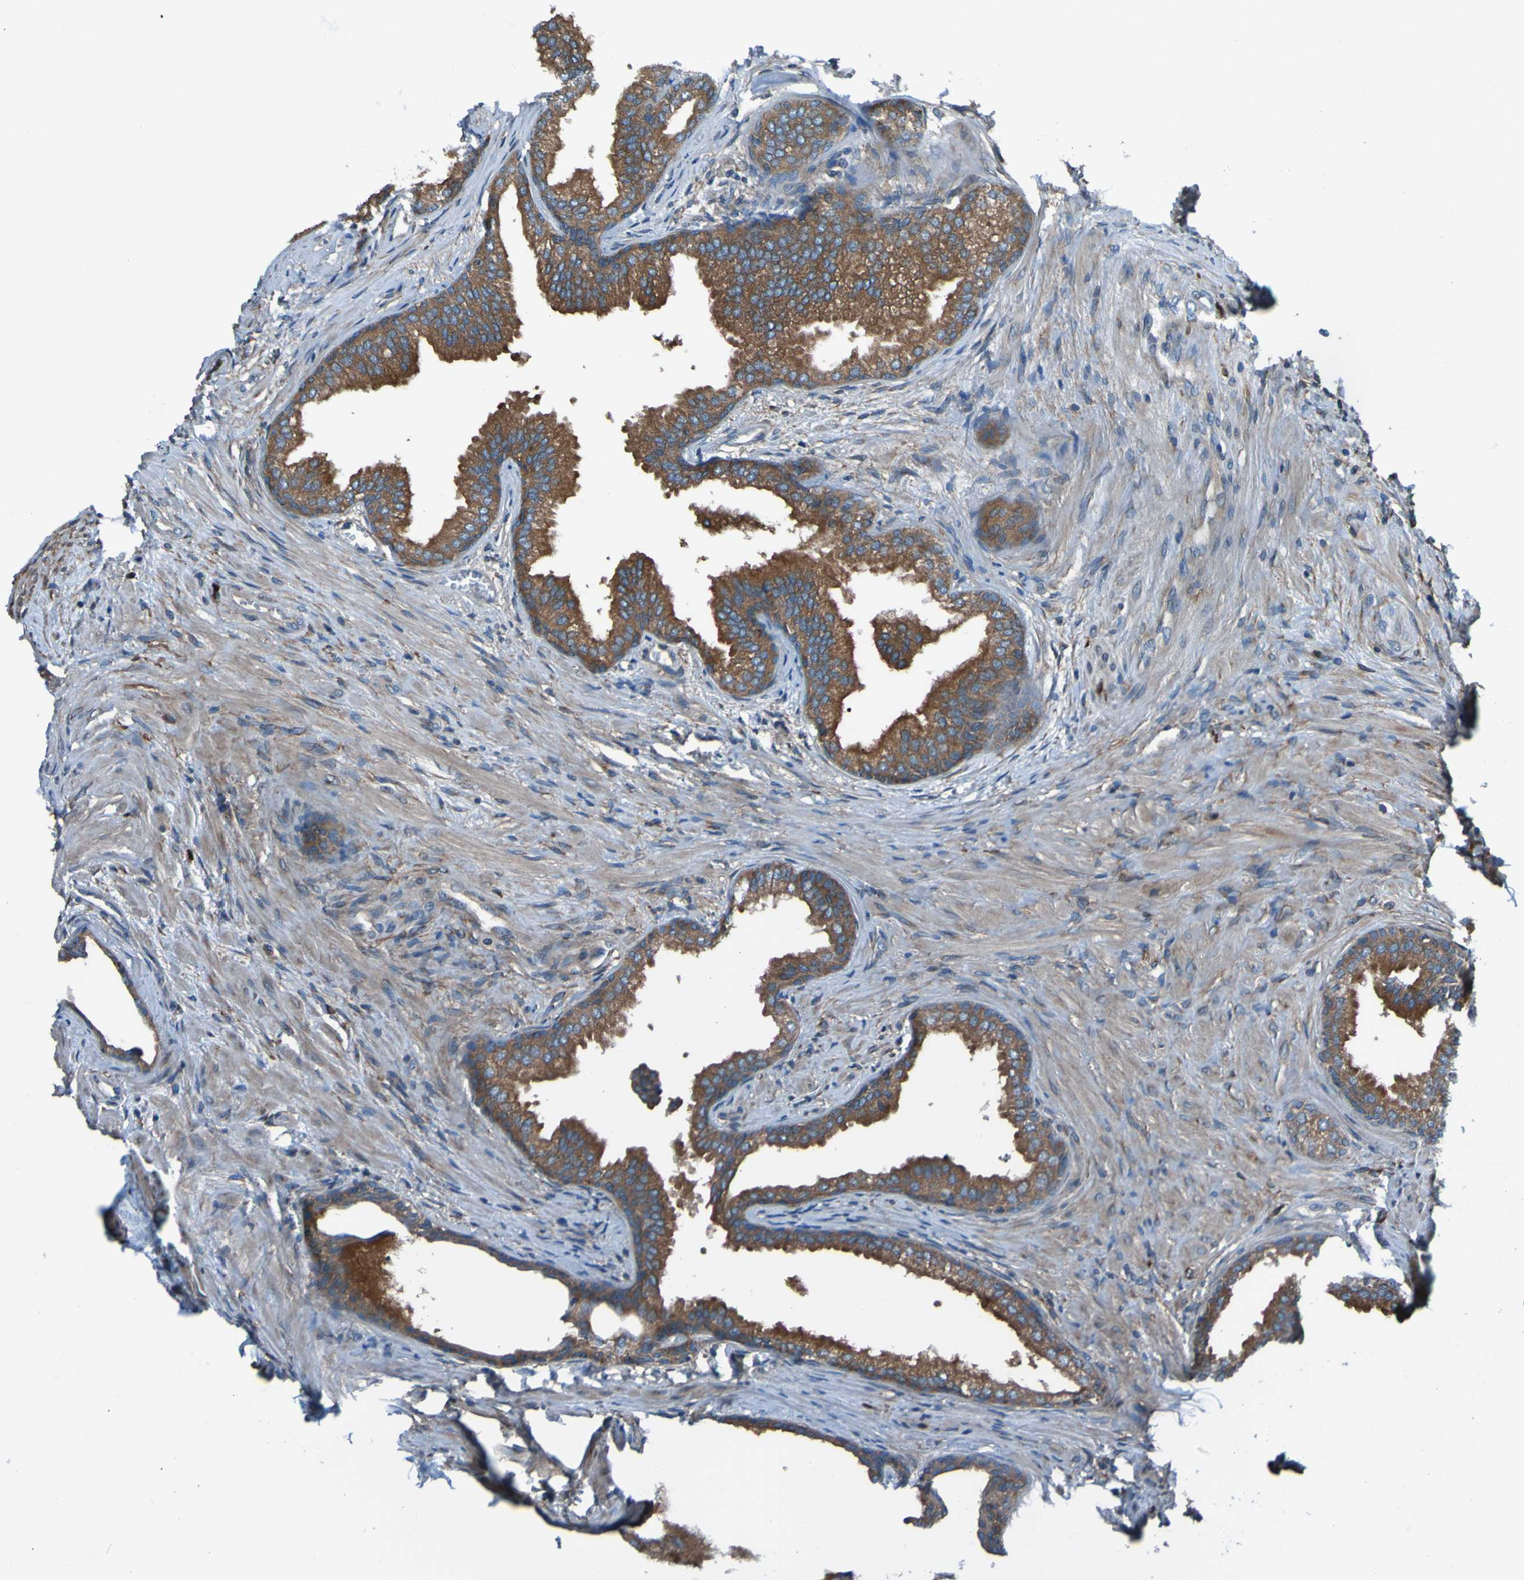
{"staining": {"intensity": "moderate", "quantity": ">75%", "location": "cytoplasmic/membranous"}, "tissue": "prostate", "cell_type": "Glandular cells", "image_type": "normal", "snomed": [{"axis": "morphology", "description": "Normal tissue, NOS"}, {"axis": "topography", "description": "Prostate"}], "caption": "Immunohistochemical staining of benign human prostate demonstrates >75% levels of moderate cytoplasmic/membranous protein positivity in approximately >75% of glandular cells.", "gene": "RAB5B", "patient": {"sex": "male", "age": 76}}